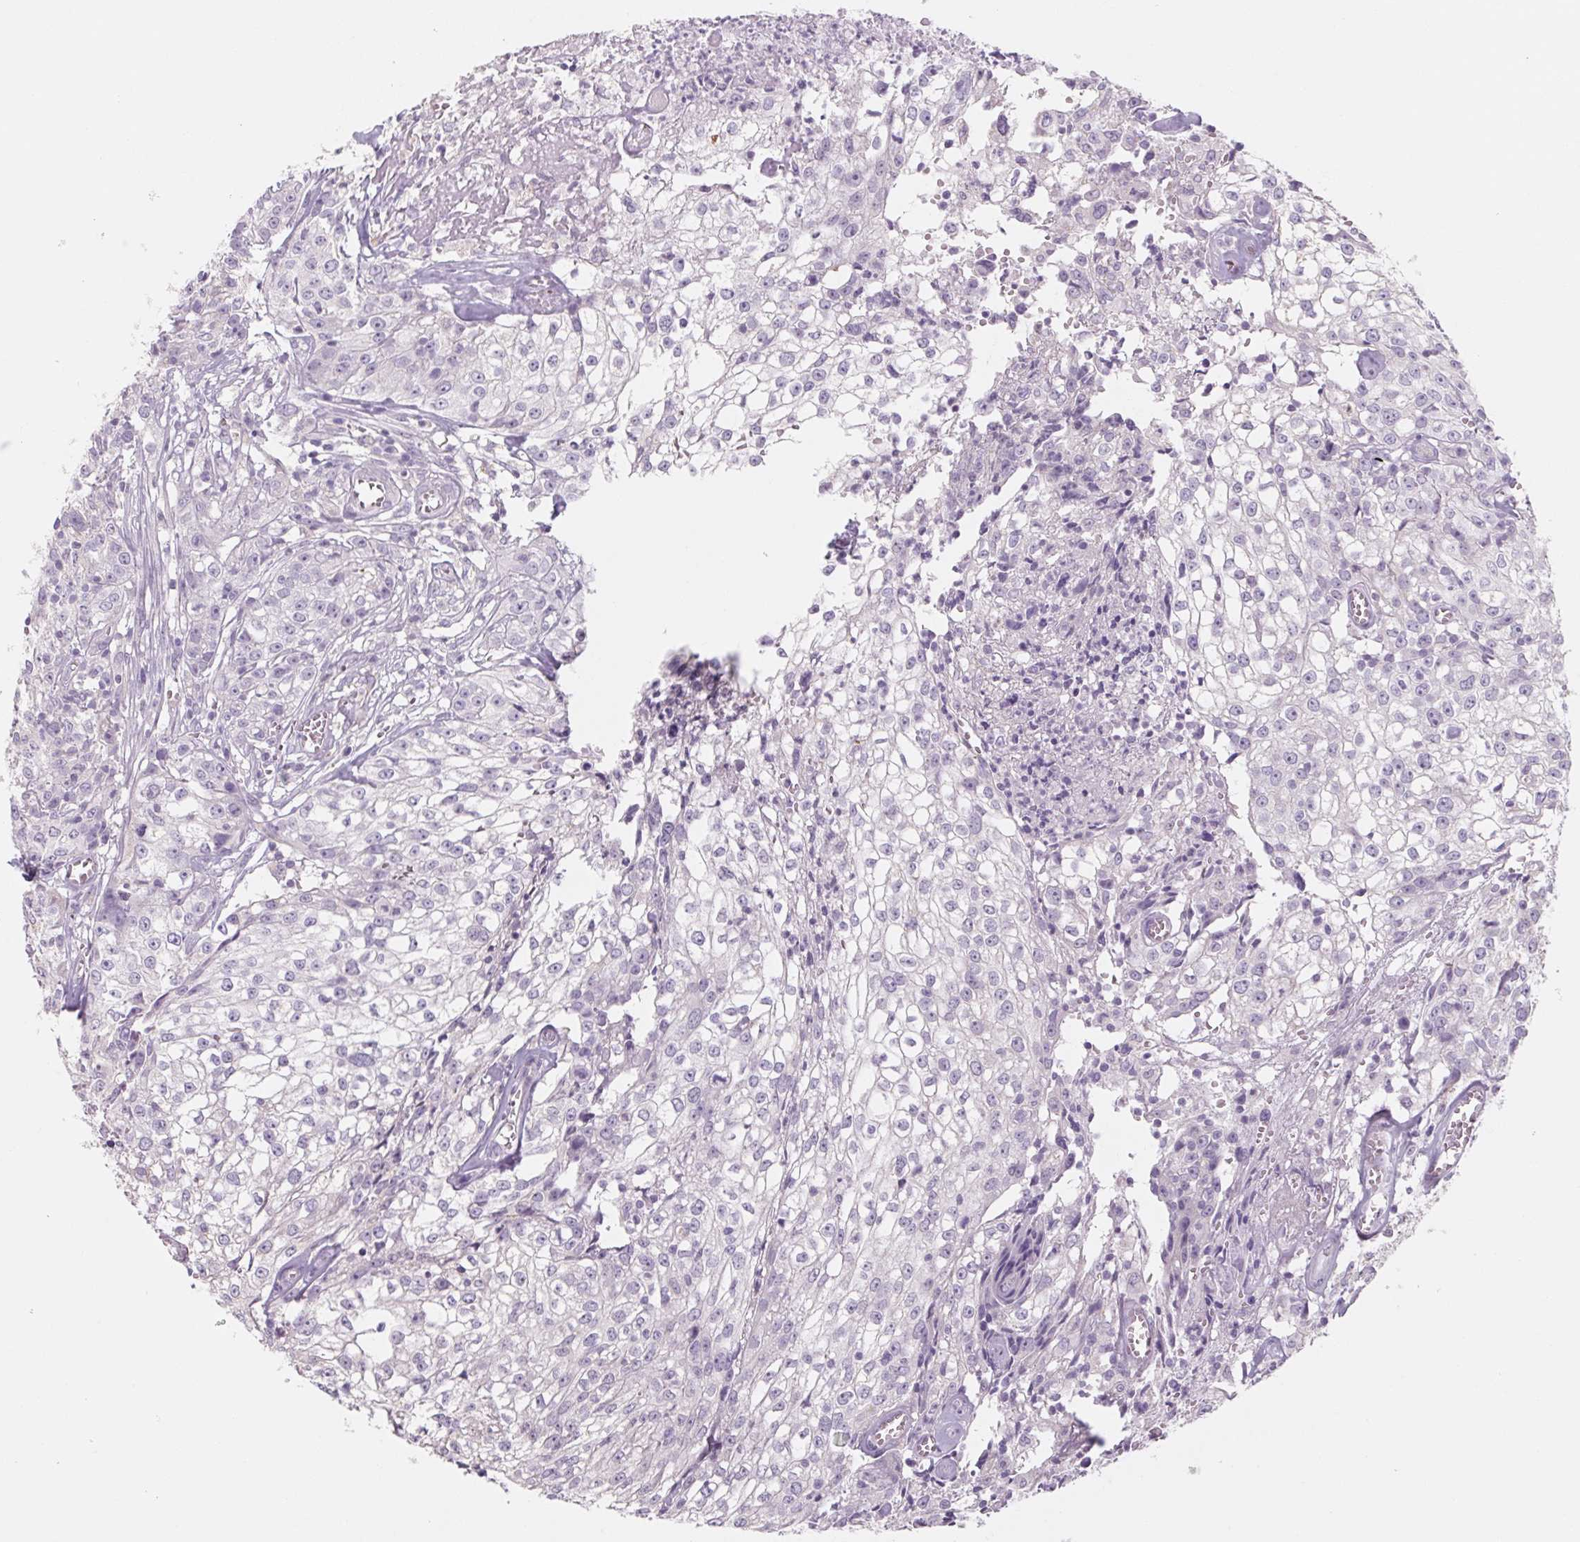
{"staining": {"intensity": "negative", "quantity": "none", "location": "none"}, "tissue": "cervical cancer", "cell_type": "Tumor cells", "image_type": "cancer", "snomed": [{"axis": "morphology", "description": "Squamous cell carcinoma, NOS"}, {"axis": "topography", "description": "Cervix"}], "caption": "There is no significant expression in tumor cells of cervical squamous cell carcinoma. (Immunohistochemistry (ihc), brightfield microscopy, high magnification).", "gene": "POU1F1", "patient": {"sex": "female", "age": 85}}